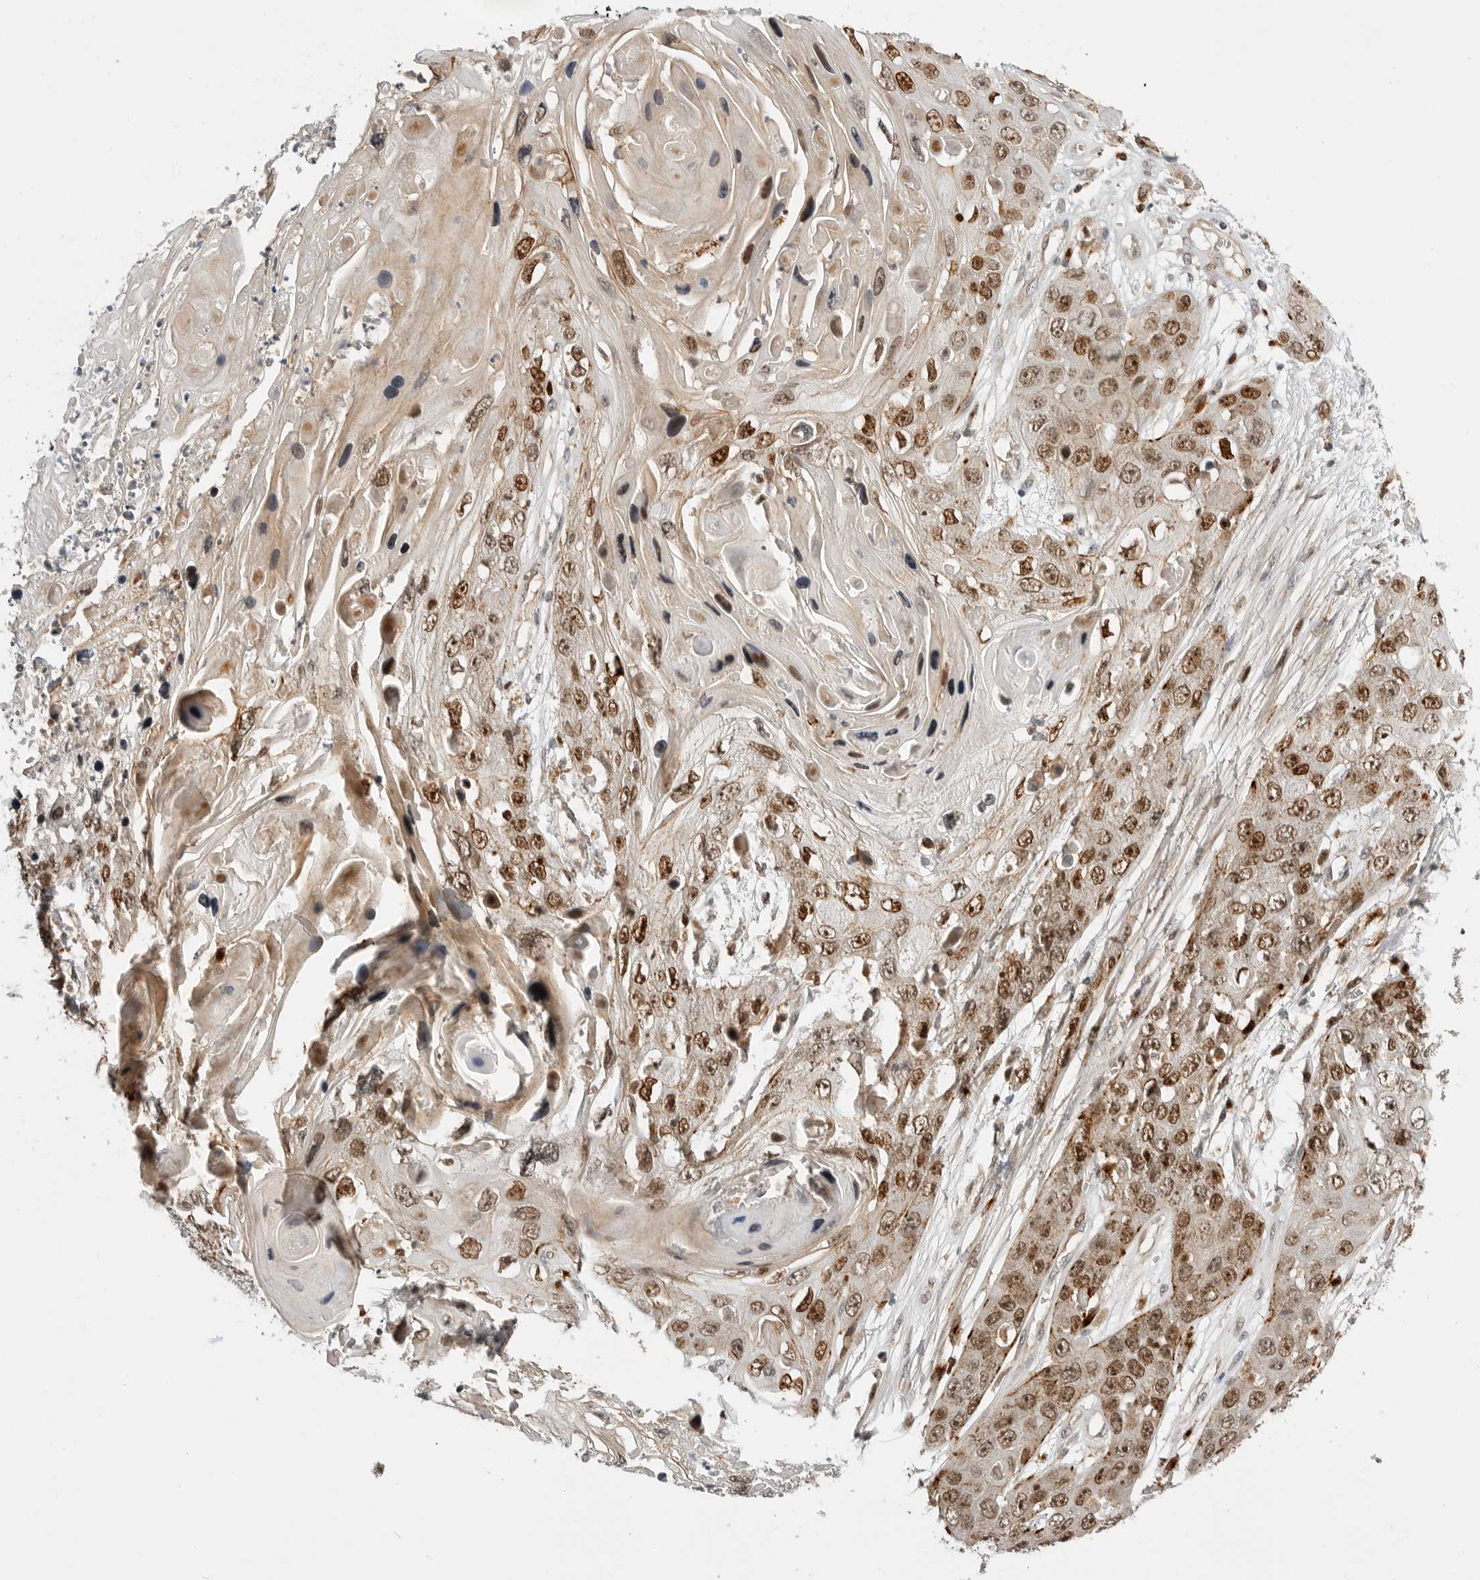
{"staining": {"intensity": "moderate", "quantity": ">75%", "location": "nuclear"}, "tissue": "skin cancer", "cell_type": "Tumor cells", "image_type": "cancer", "snomed": [{"axis": "morphology", "description": "Squamous cell carcinoma, NOS"}, {"axis": "topography", "description": "Skin"}], "caption": "This is an image of immunohistochemistry (IHC) staining of skin cancer, which shows moderate expression in the nuclear of tumor cells.", "gene": "CSNK1G3", "patient": {"sex": "male", "age": 55}}